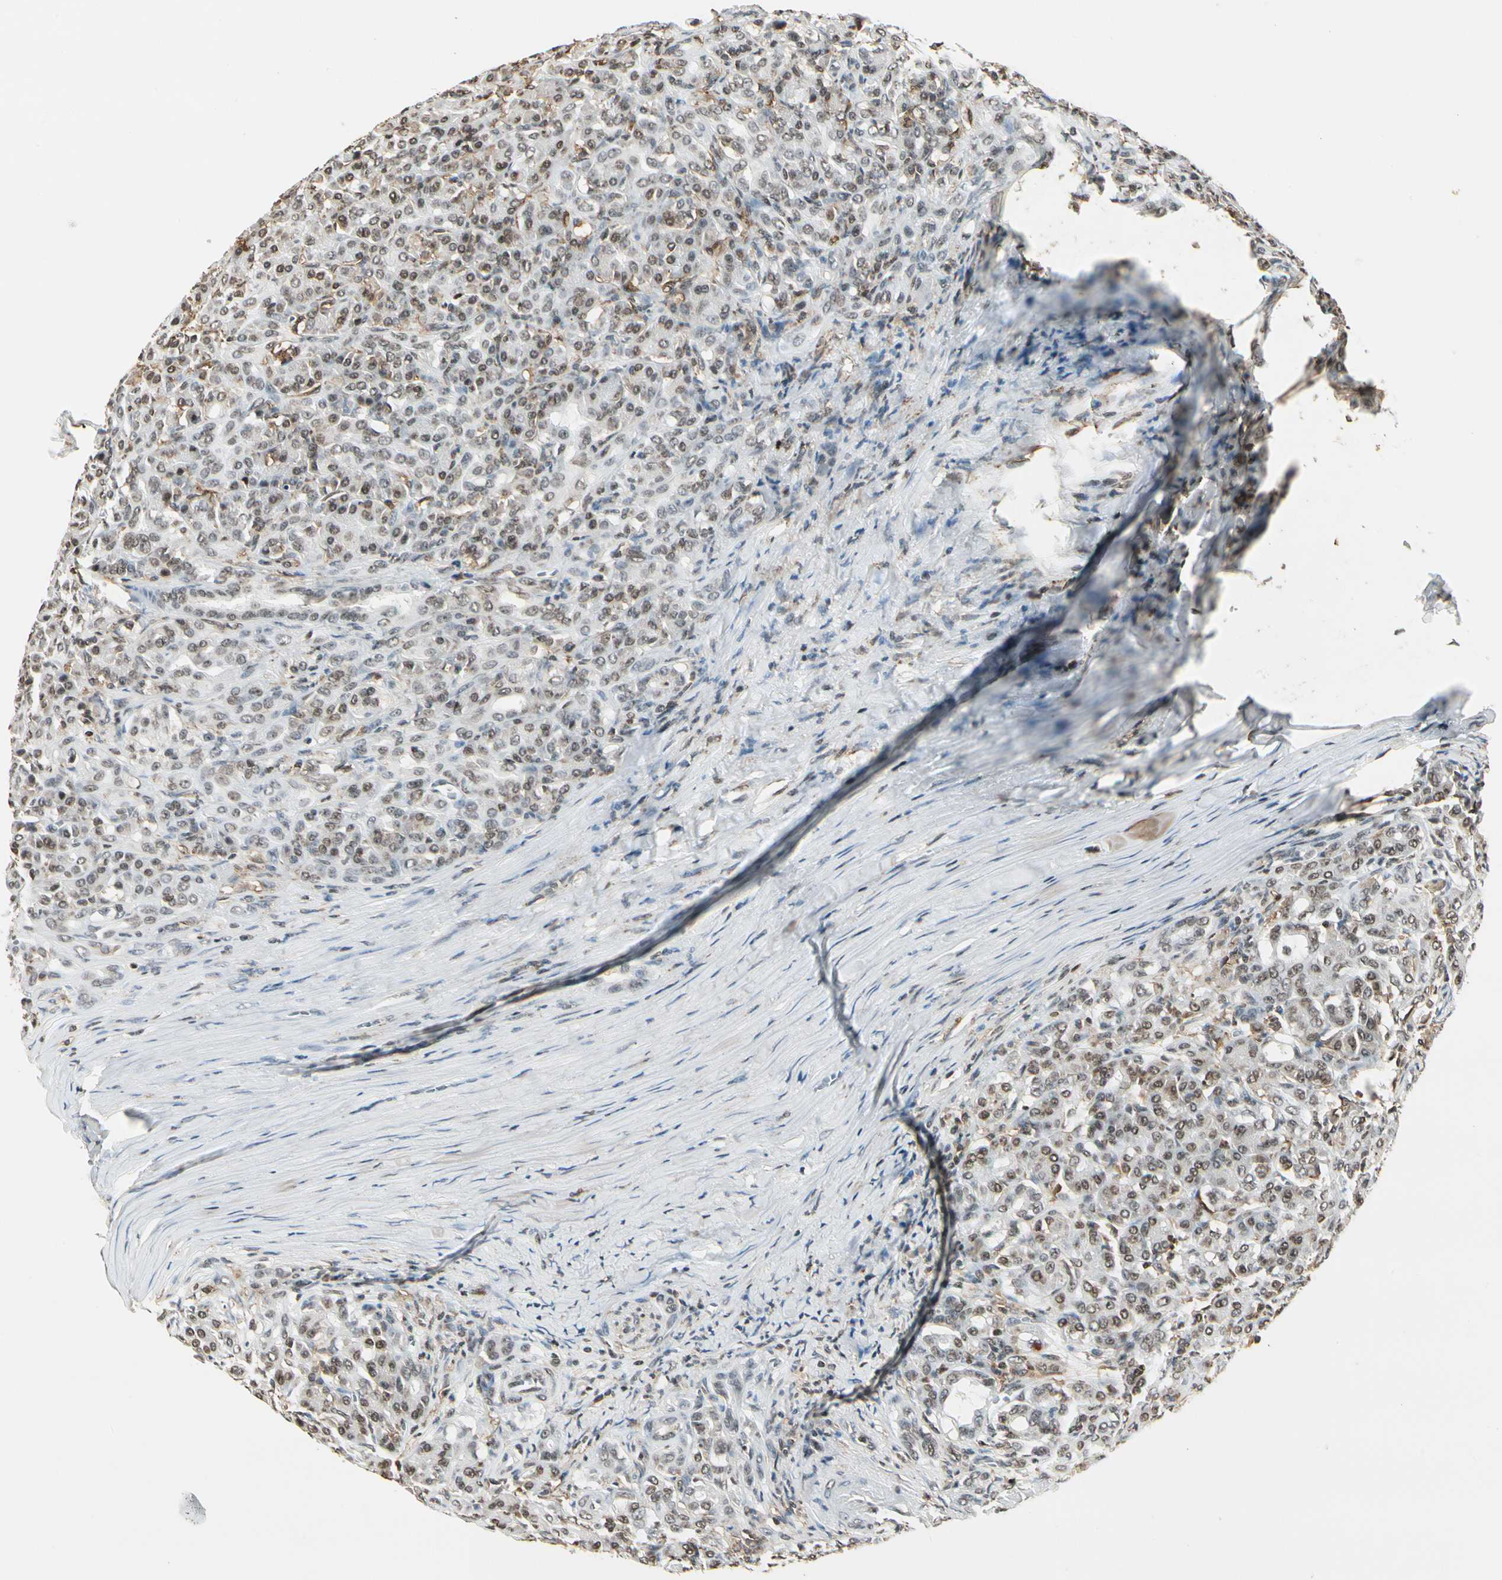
{"staining": {"intensity": "moderate", "quantity": "<25%", "location": "nuclear"}, "tissue": "pancreas", "cell_type": "Exocrine glandular cells", "image_type": "normal", "snomed": [{"axis": "morphology", "description": "Normal tissue, NOS"}, {"axis": "topography", "description": "Lymph node"}, {"axis": "topography", "description": "Pancreas"}], "caption": "Moderate nuclear positivity is present in approximately <25% of exocrine glandular cells in normal pancreas.", "gene": "FER", "patient": {"sex": "male", "age": 59}}